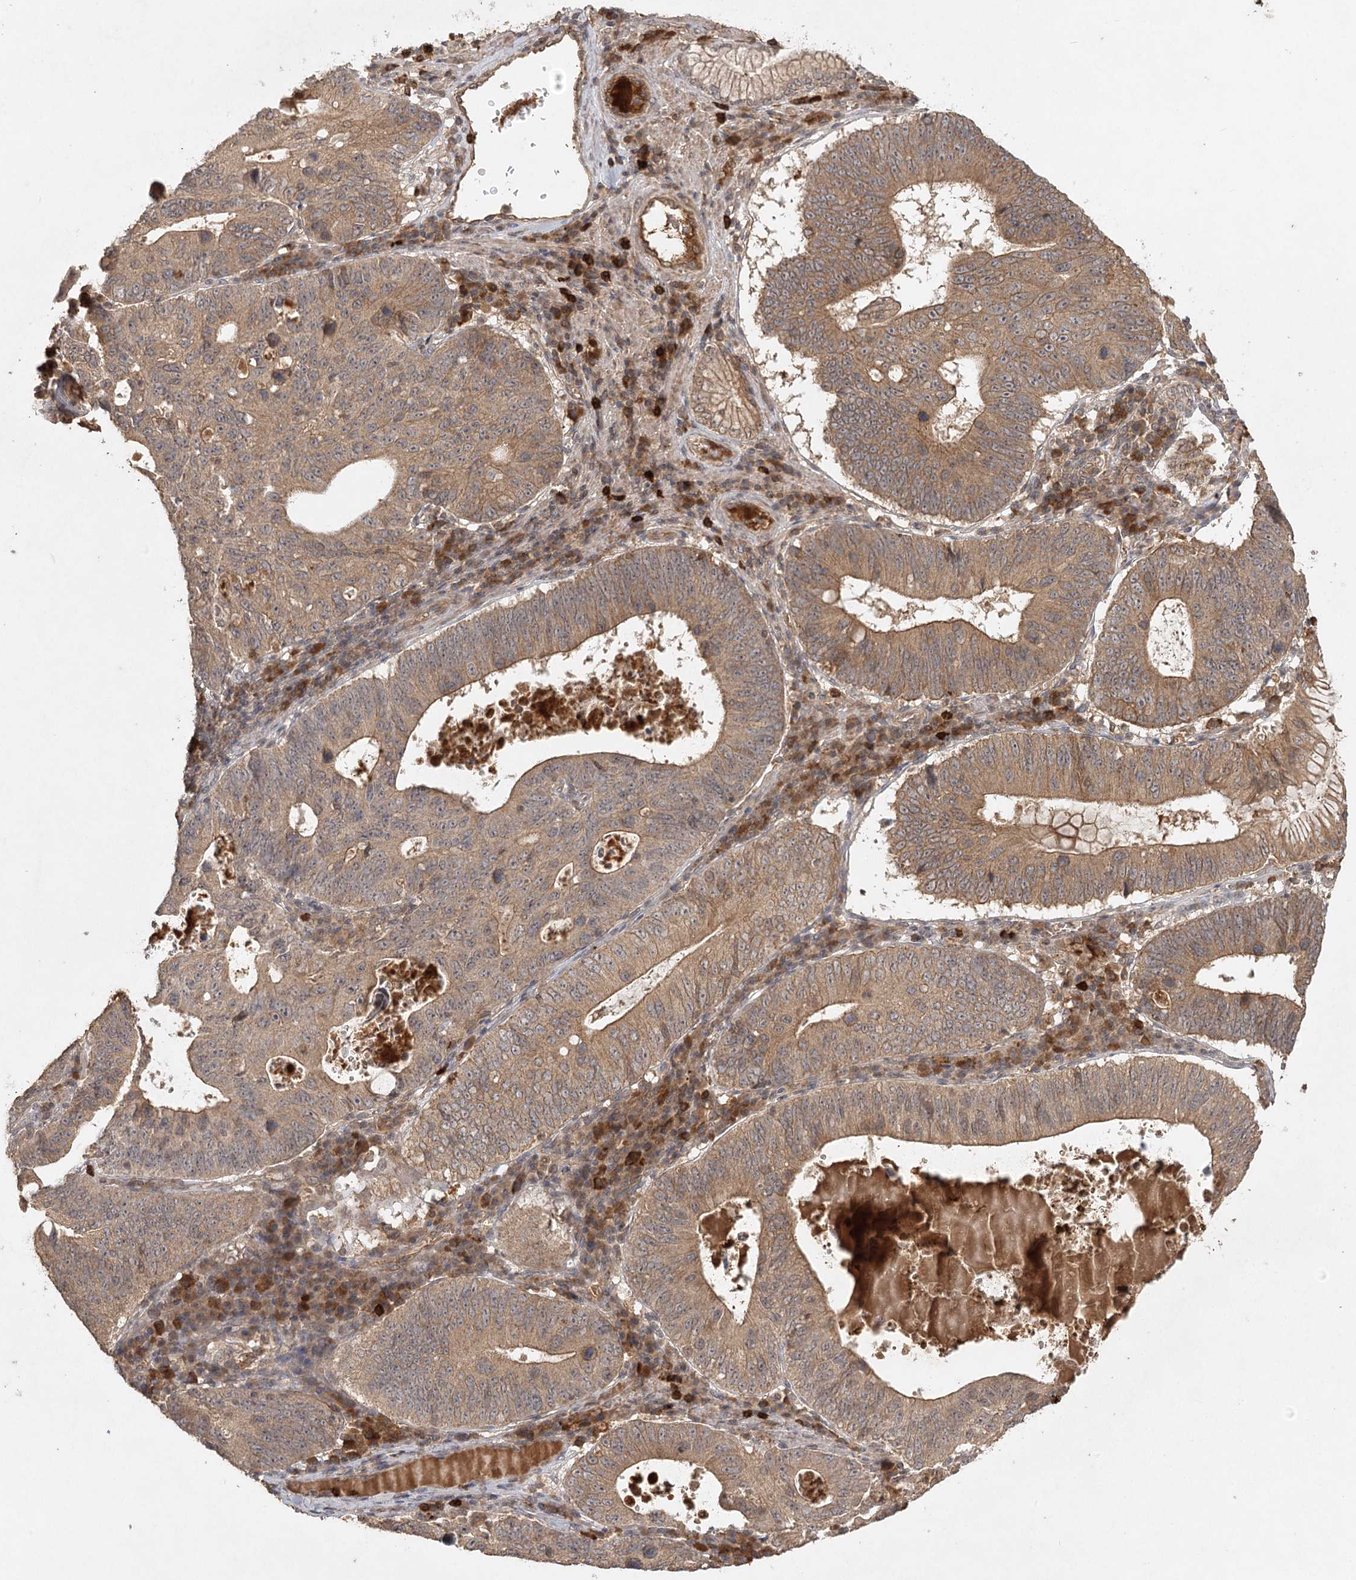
{"staining": {"intensity": "moderate", "quantity": ">75%", "location": "cytoplasmic/membranous"}, "tissue": "stomach cancer", "cell_type": "Tumor cells", "image_type": "cancer", "snomed": [{"axis": "morphology", "description": "Adenocarcinoma, NOS"}, {"axis": "topography", "description": "Stomach"}], "caption": "Human stomach cancer stained for a protein (brown) displays moderate cytoplasmic/membranous positive positivity in approximately >75% of tumor cells.", "gene": "ARL13A", "patient": {"sex": "male", "age": 59}}